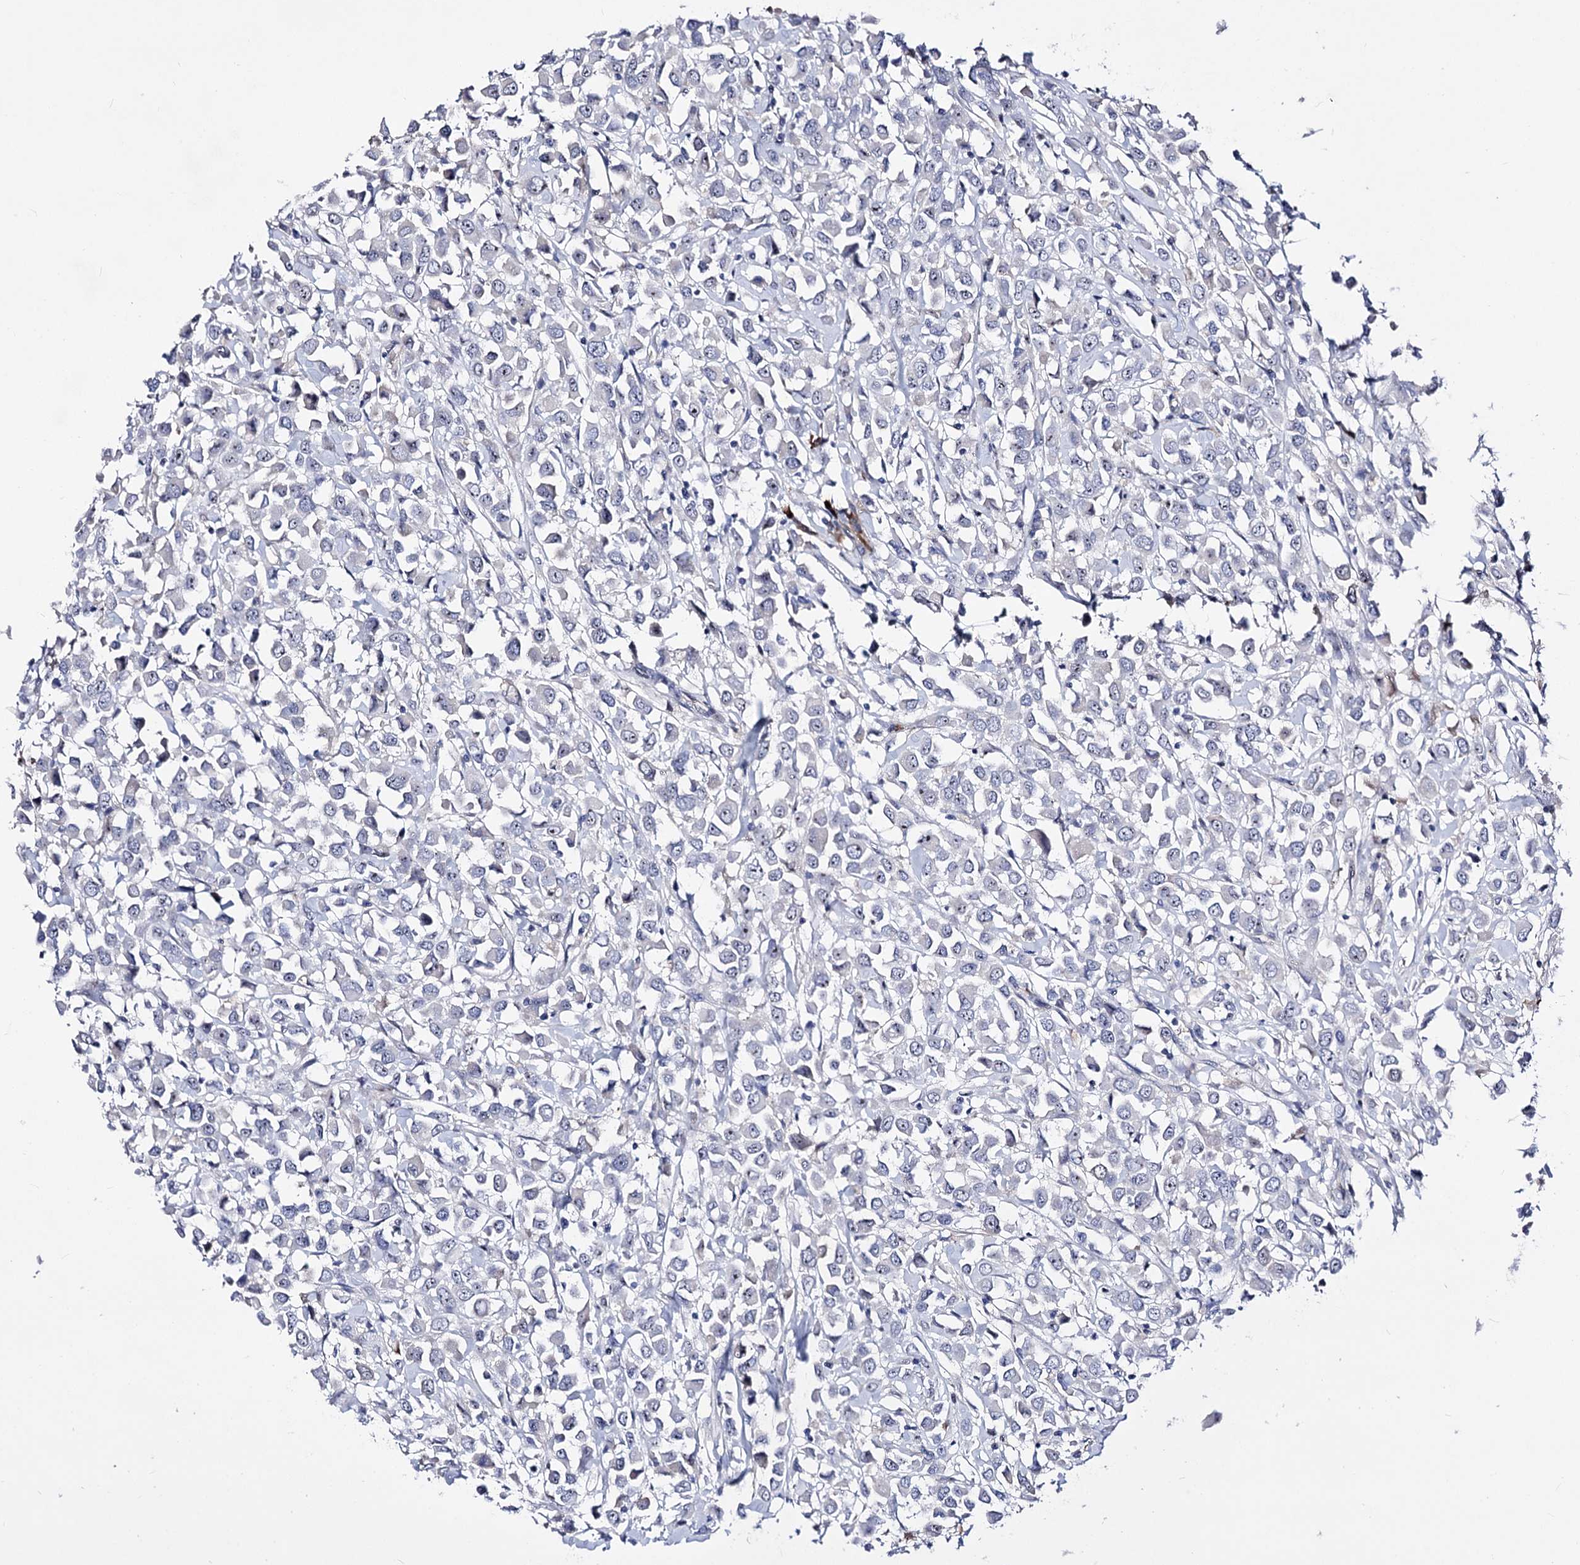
{"staining": {"intensity": "negative", "quantity": "none", "location": "none"}, "tissue": "breast cancer", "cell_type": "Tumor cells", "image_type": "cancer", "snomed": [{"axis": "morphology", "description": "Duct carcinoma"}, {"axis": "topography", "description": "Breast"}], "caption": "Immunohistochemistry (IHC) photomicrograph of breast cancer stained for a protein (brown), which shows no positivity in tumor cells. Brightfield microscopy of immunohistochemistry stained with DAB (brown) and hematoxylin (blue), captured at high magnification.", "gene": "PCGF5", "patient": {"sex": "female", "age": 61}}